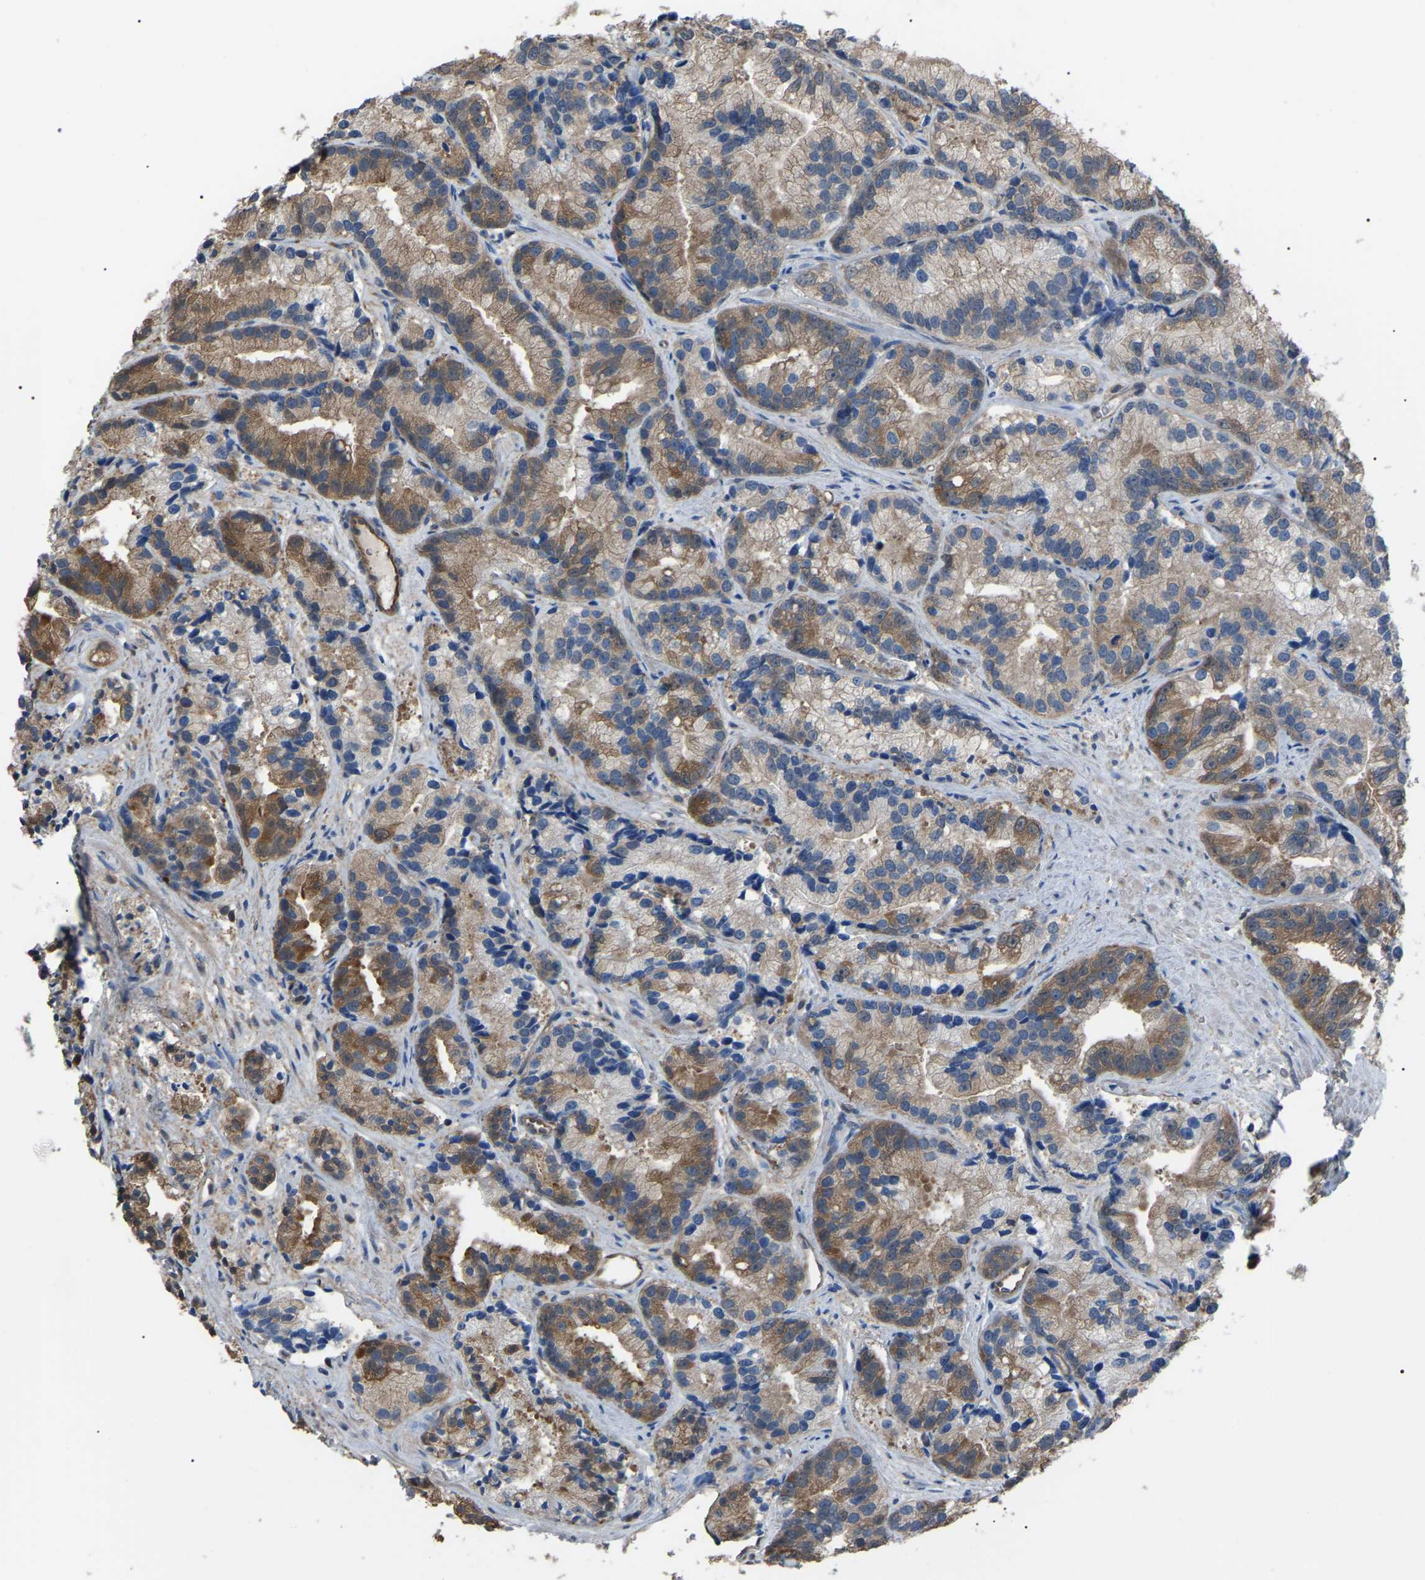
{"staining": {"intensity": "moderate", "quantity": ">75%", "location": "cytoplasmic/membranous"}, "tissue": "prostate cancer", "cell_type": "Tumor cells", "image_type": "cancer", "snomed": [{"axis": "morphology", "description": "Adenocarcinoma, Low grade"}, {"axis": "topography", "description": "Prostate"}], "caption": "Immunohistochemistry (IHC) of prostate low-grade adenocarcinoma exhibits medium levels of moderate cytoplasmic/membranous expression in approximately >75% of tumor cells.", "gene": "PDCD5", "patient": {"sex": "male", "age": 89}}